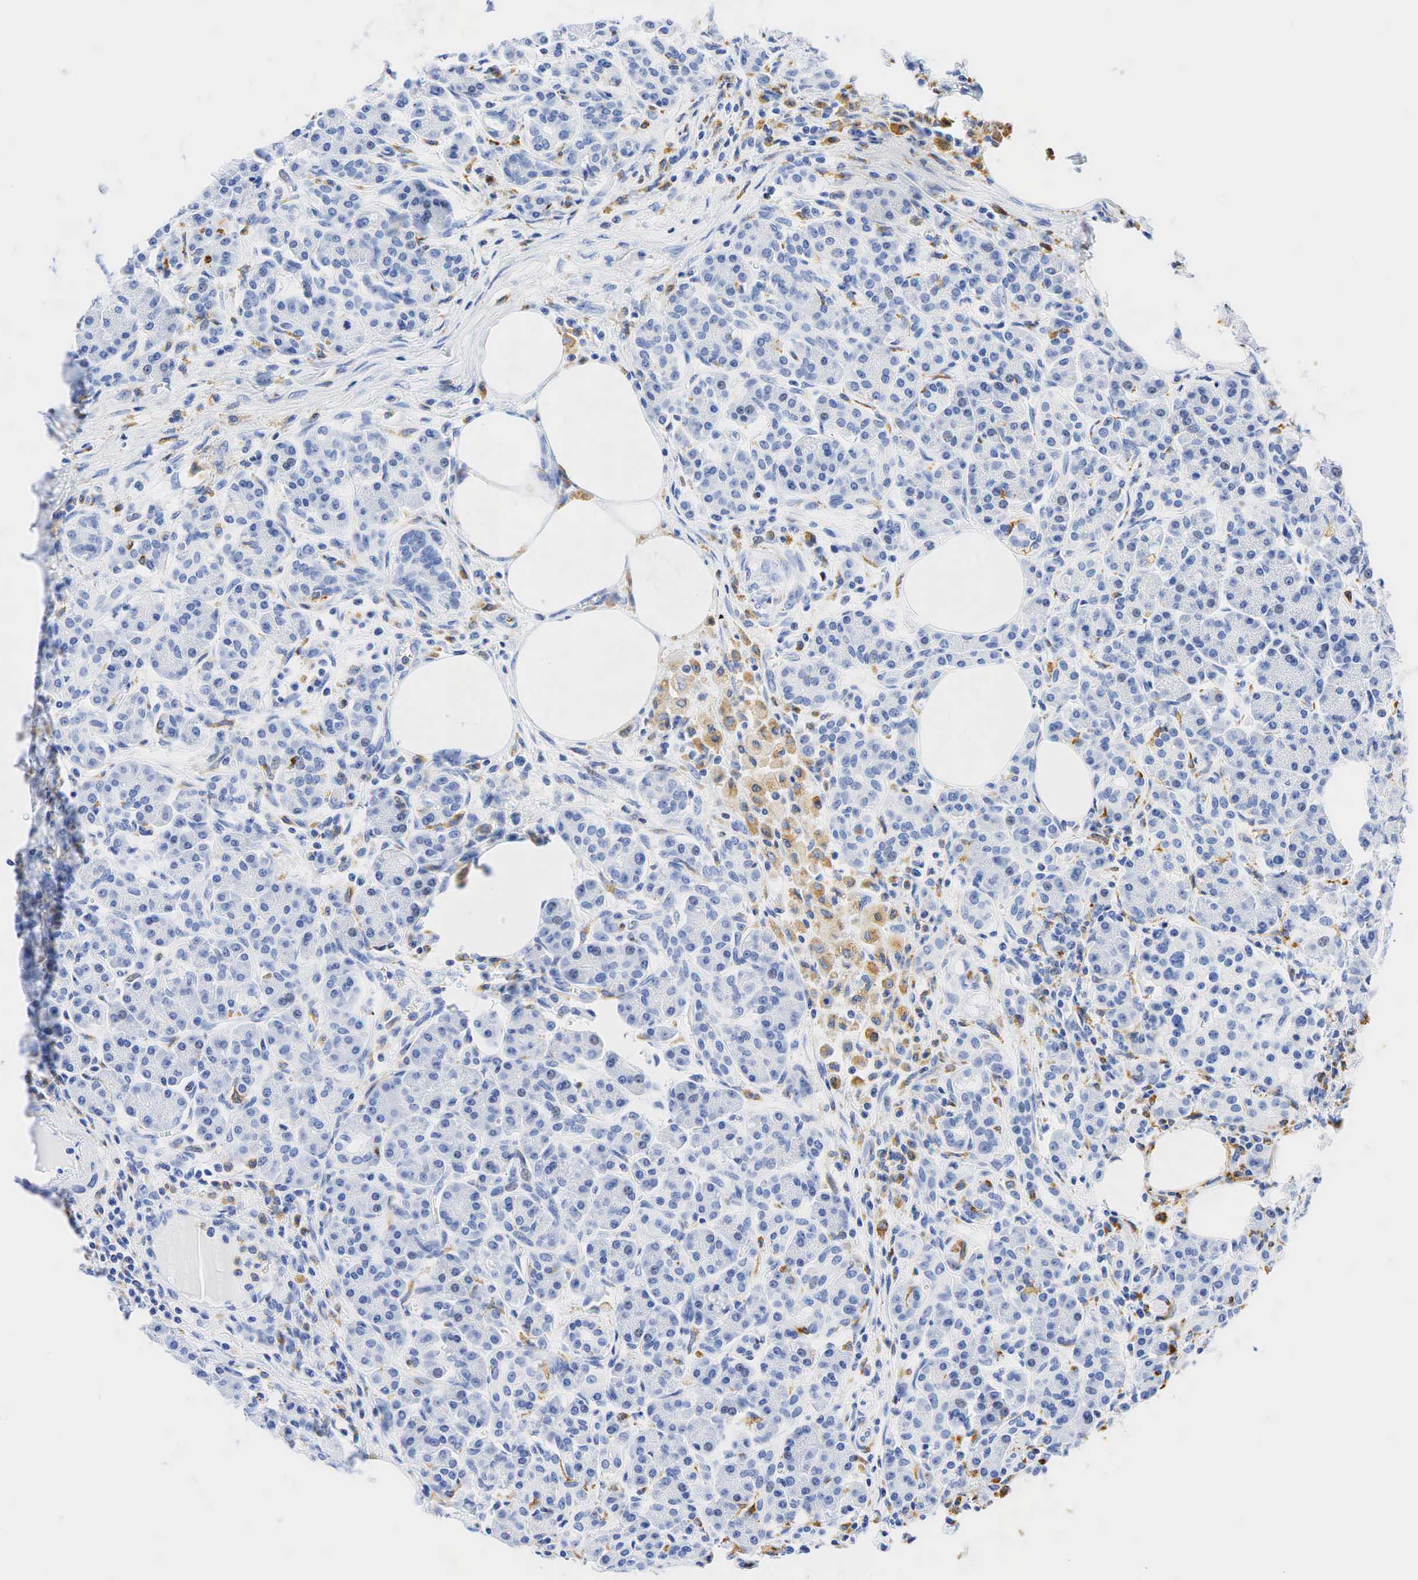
{"staining": {"intensity": "negative", "quantity": "none", "location": "none"}, "tissue": "pancreas", "cell_type": "Exocrine glandular cells", "image_type": "normal", "snomed": [{"axis": "morphology", "description": "Normal tissue, NOS"}, {"axis": "topography", "description": "Pancreas"}], "caption": "Exocrine glandular cells show no significant expression in benign pancreas. The staining was performed using DAB to visualize the protein expression in brown, while the nuclei were stained in blue with hematoxylin (Magnification: 20x).", "gene": "CD68", "patient": {"sex": "female", "age": 73}}